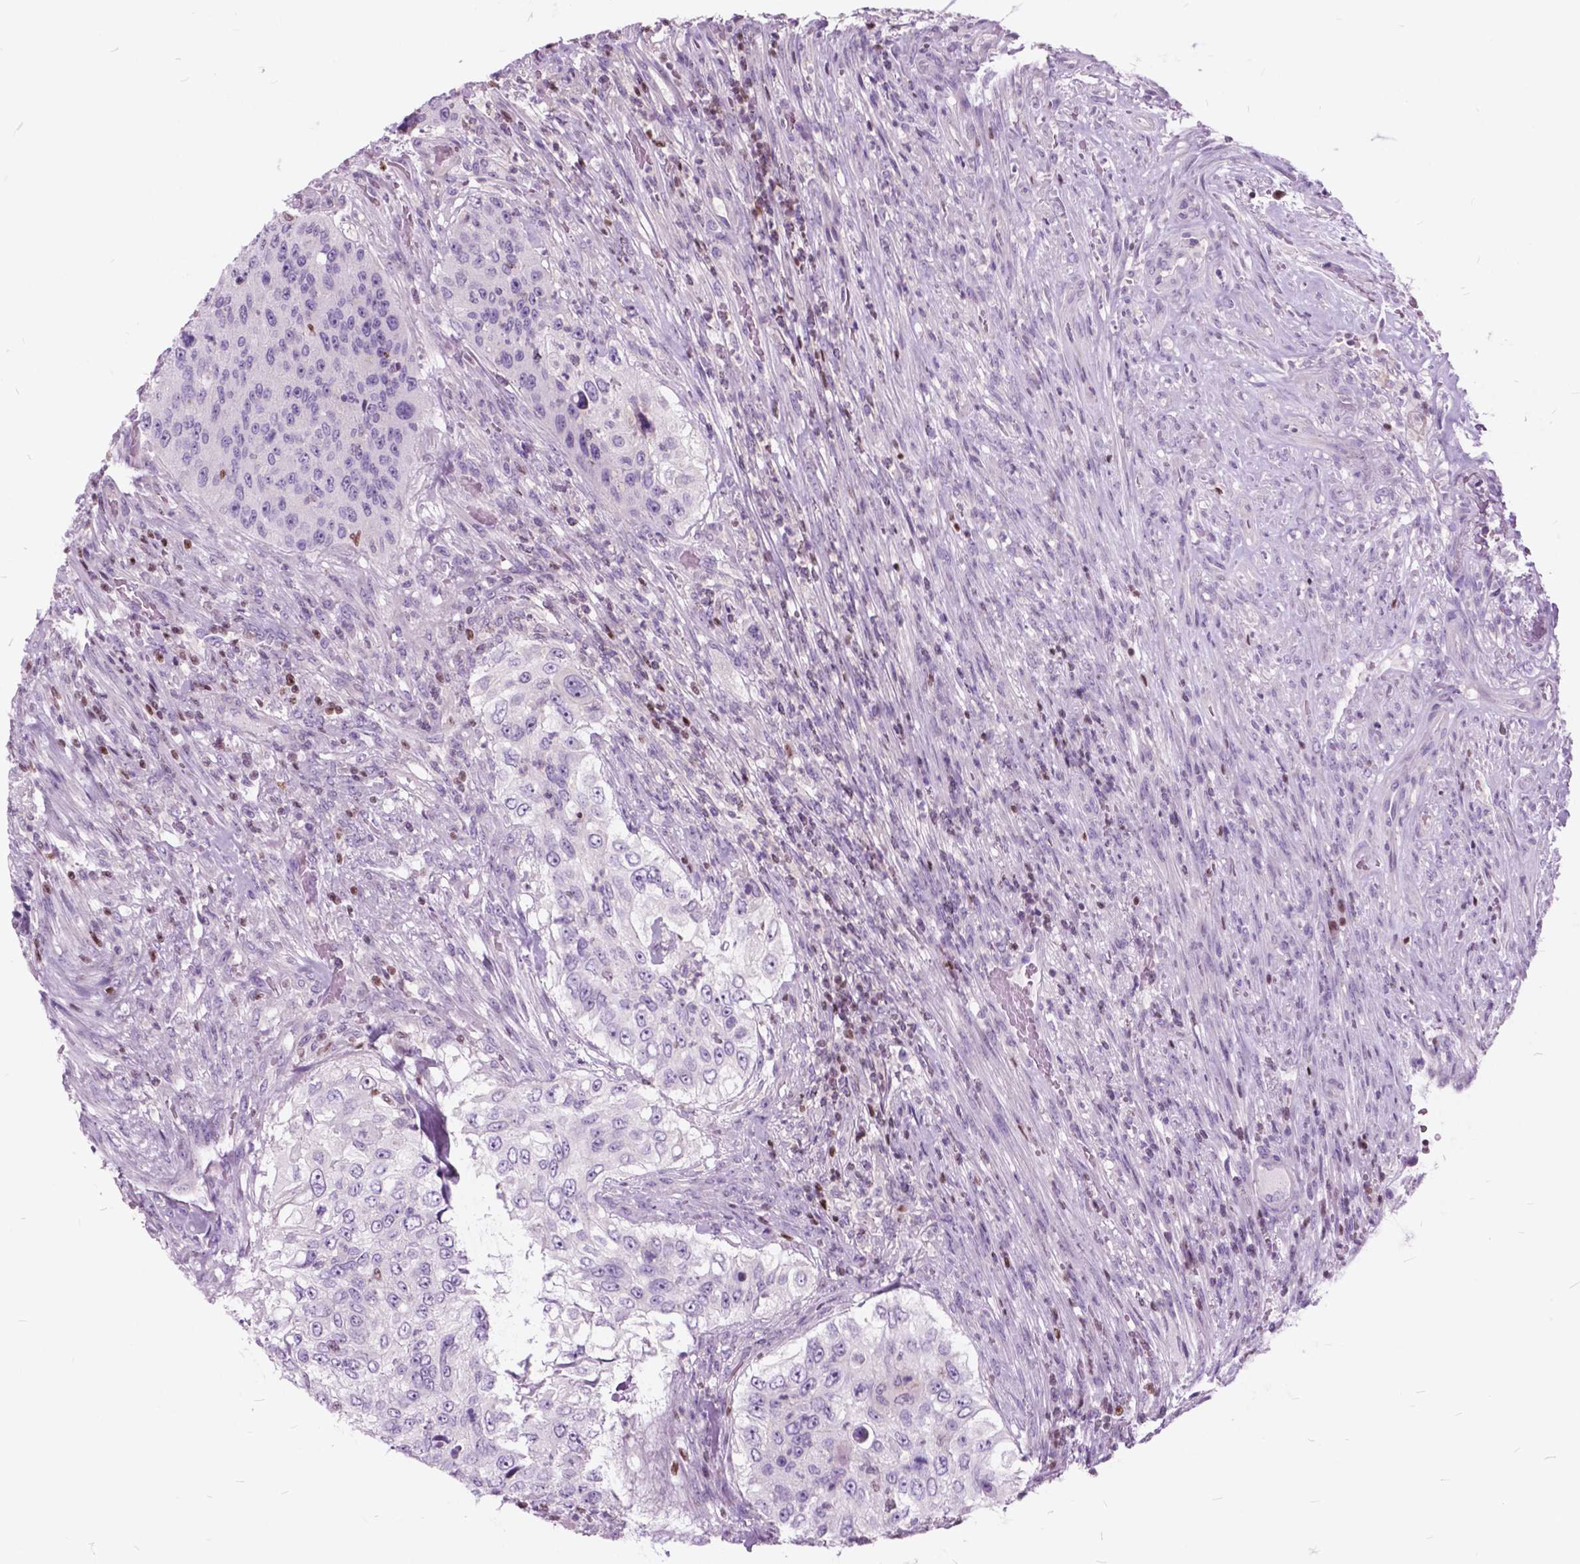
{"staining": {"intensity": "negative", "quantity": "none", "location": "none"}, "tissue": "urothelial cancer", "cell_type": "Tumor cells", "image_type": "cancer", "snomed": [{"axis": "morphology", "description": "Urothelial carcinoma, High grade"}, {"axis": "topography", "description": "Urinary bladder"}], "caption": "High magnification brightfield microscopy of urothelial cancer stained with DAB (3,3'-diaminobenzidine) (brown) and counterstained with hematoxylin (blue): tumor cells show no significant staining.", "gene": "SP140", "patient": {"sex": "female", "age": 60}}